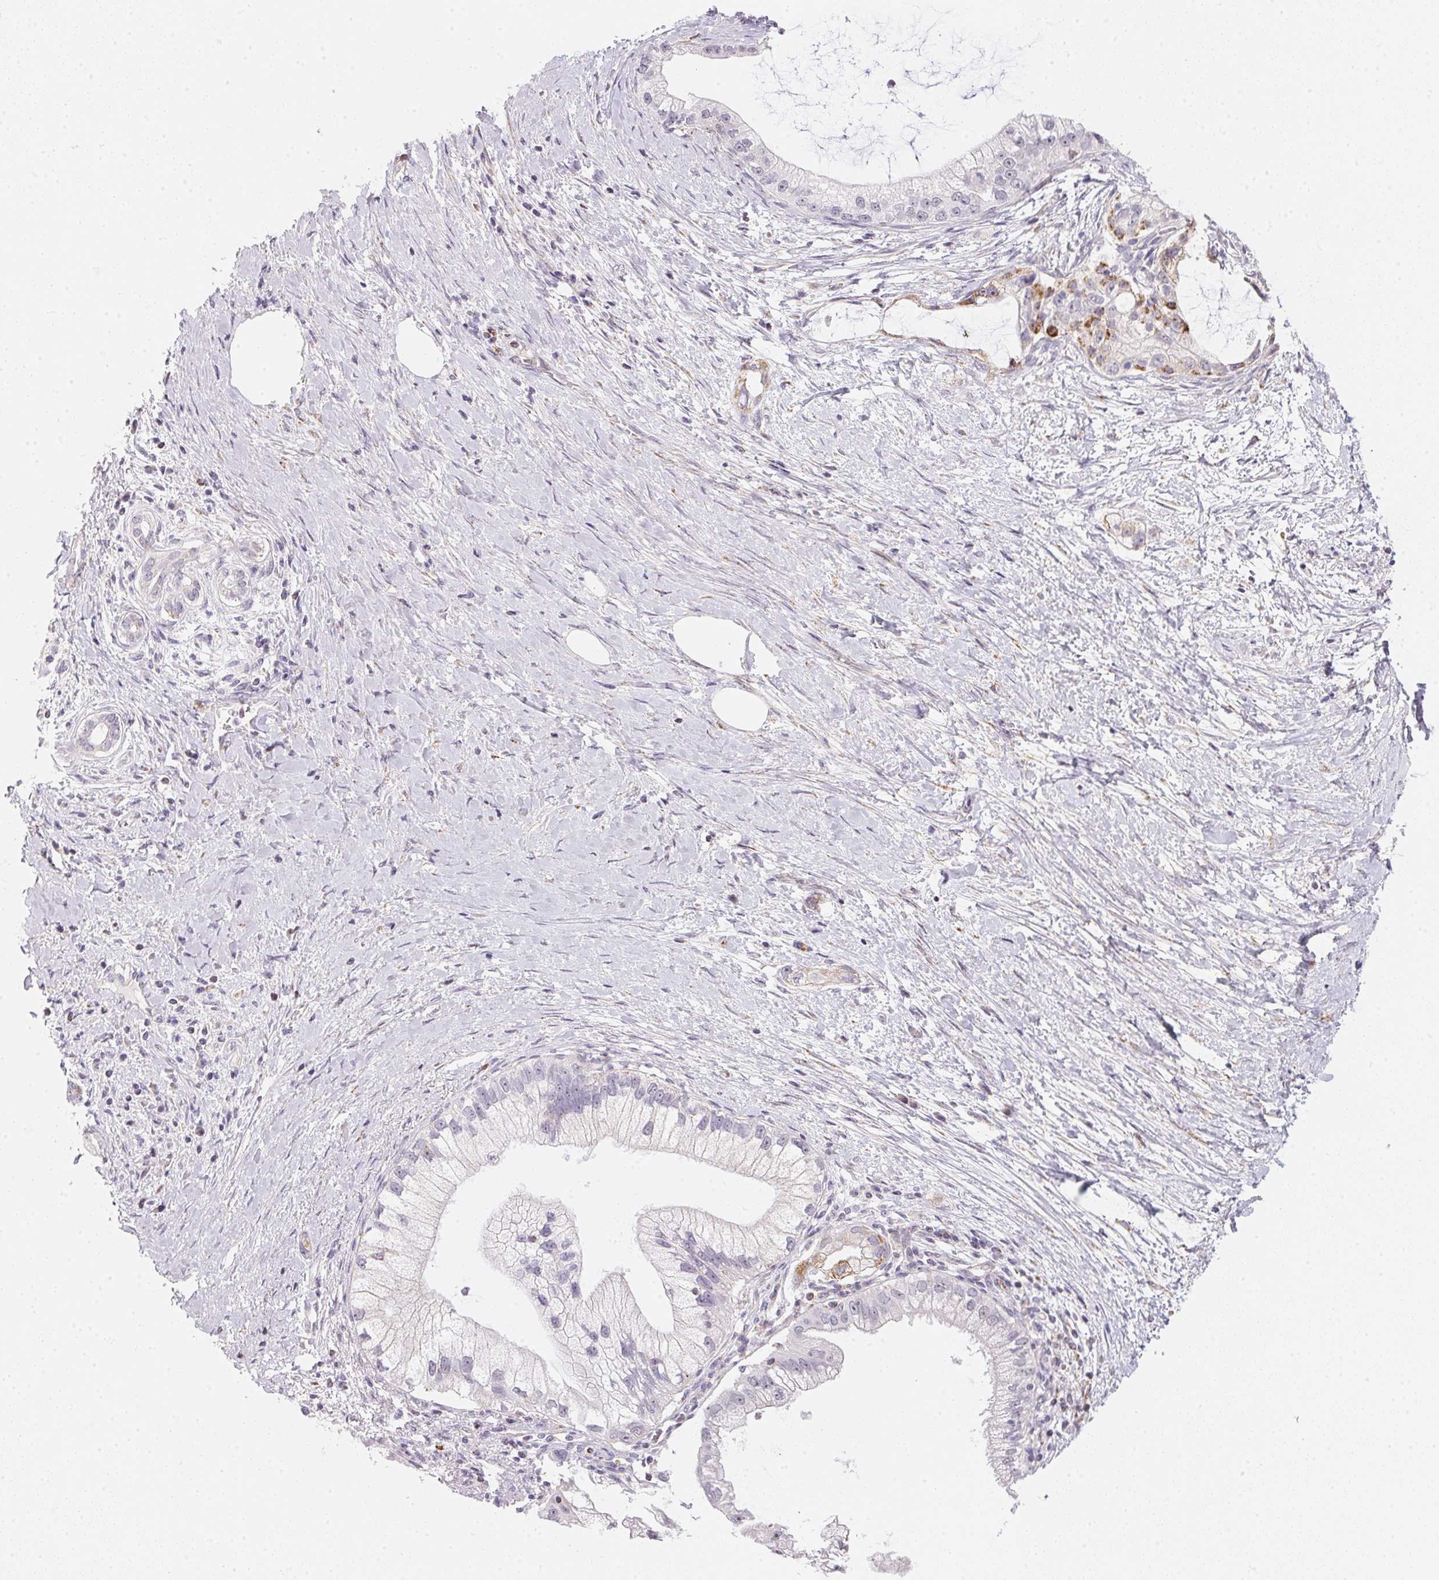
{"staining": {"intensity": "negative", "quantity": "none", "location": "none"}, "tissue": "pancreatic cancer", "cell_type": "Tumor cells", "image_type": "cancer", "snomed": [{"axis": "morphology", "description": "Adenocarcinoma, NOS"}, {"axis": "topography", "description": "Pancreas"}], "caption": "An image of human pancreatic adenocarcinoma is negative for staining in tumor cells.", "gene": "GIPC2", "patient": {"sex": "male", "age": 70}}